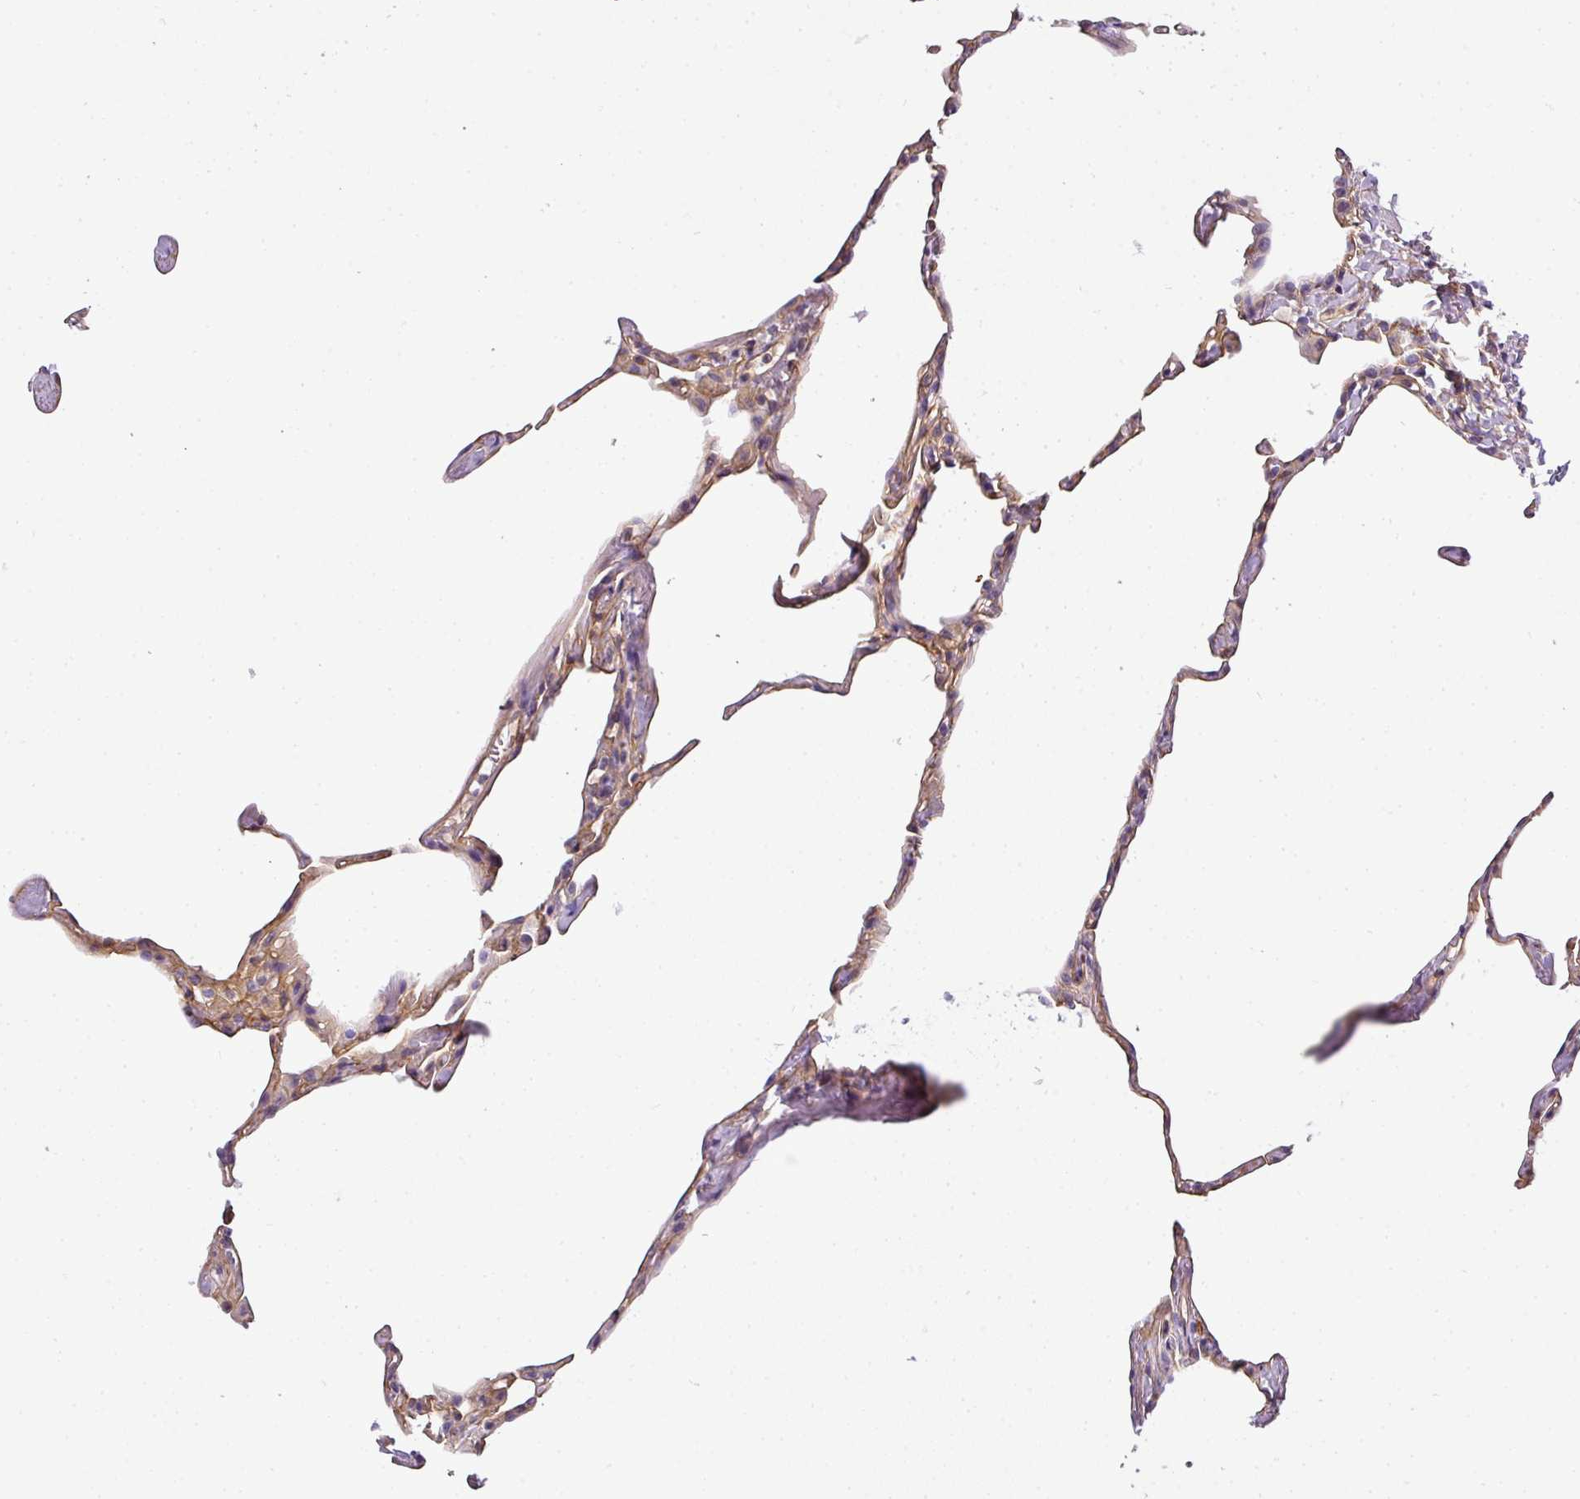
{"staining": {"intensity": "negative", "quantity": "none", "location": "none"}, "tissue": "lung", "cell_type": "Alveolar cells", "image_type": "normal", "snomed": [{"axis": "morphology", "description": "Normal tissue, NOS"}, {"axis": "topography", "description": "Lung"}], "caption": "The micrograph shows no staining of alveolar cells in benign lung. Nuclei are stained in blue.", "gene": "OR11H4", "patient": {"sex": "male", "age": 65}}